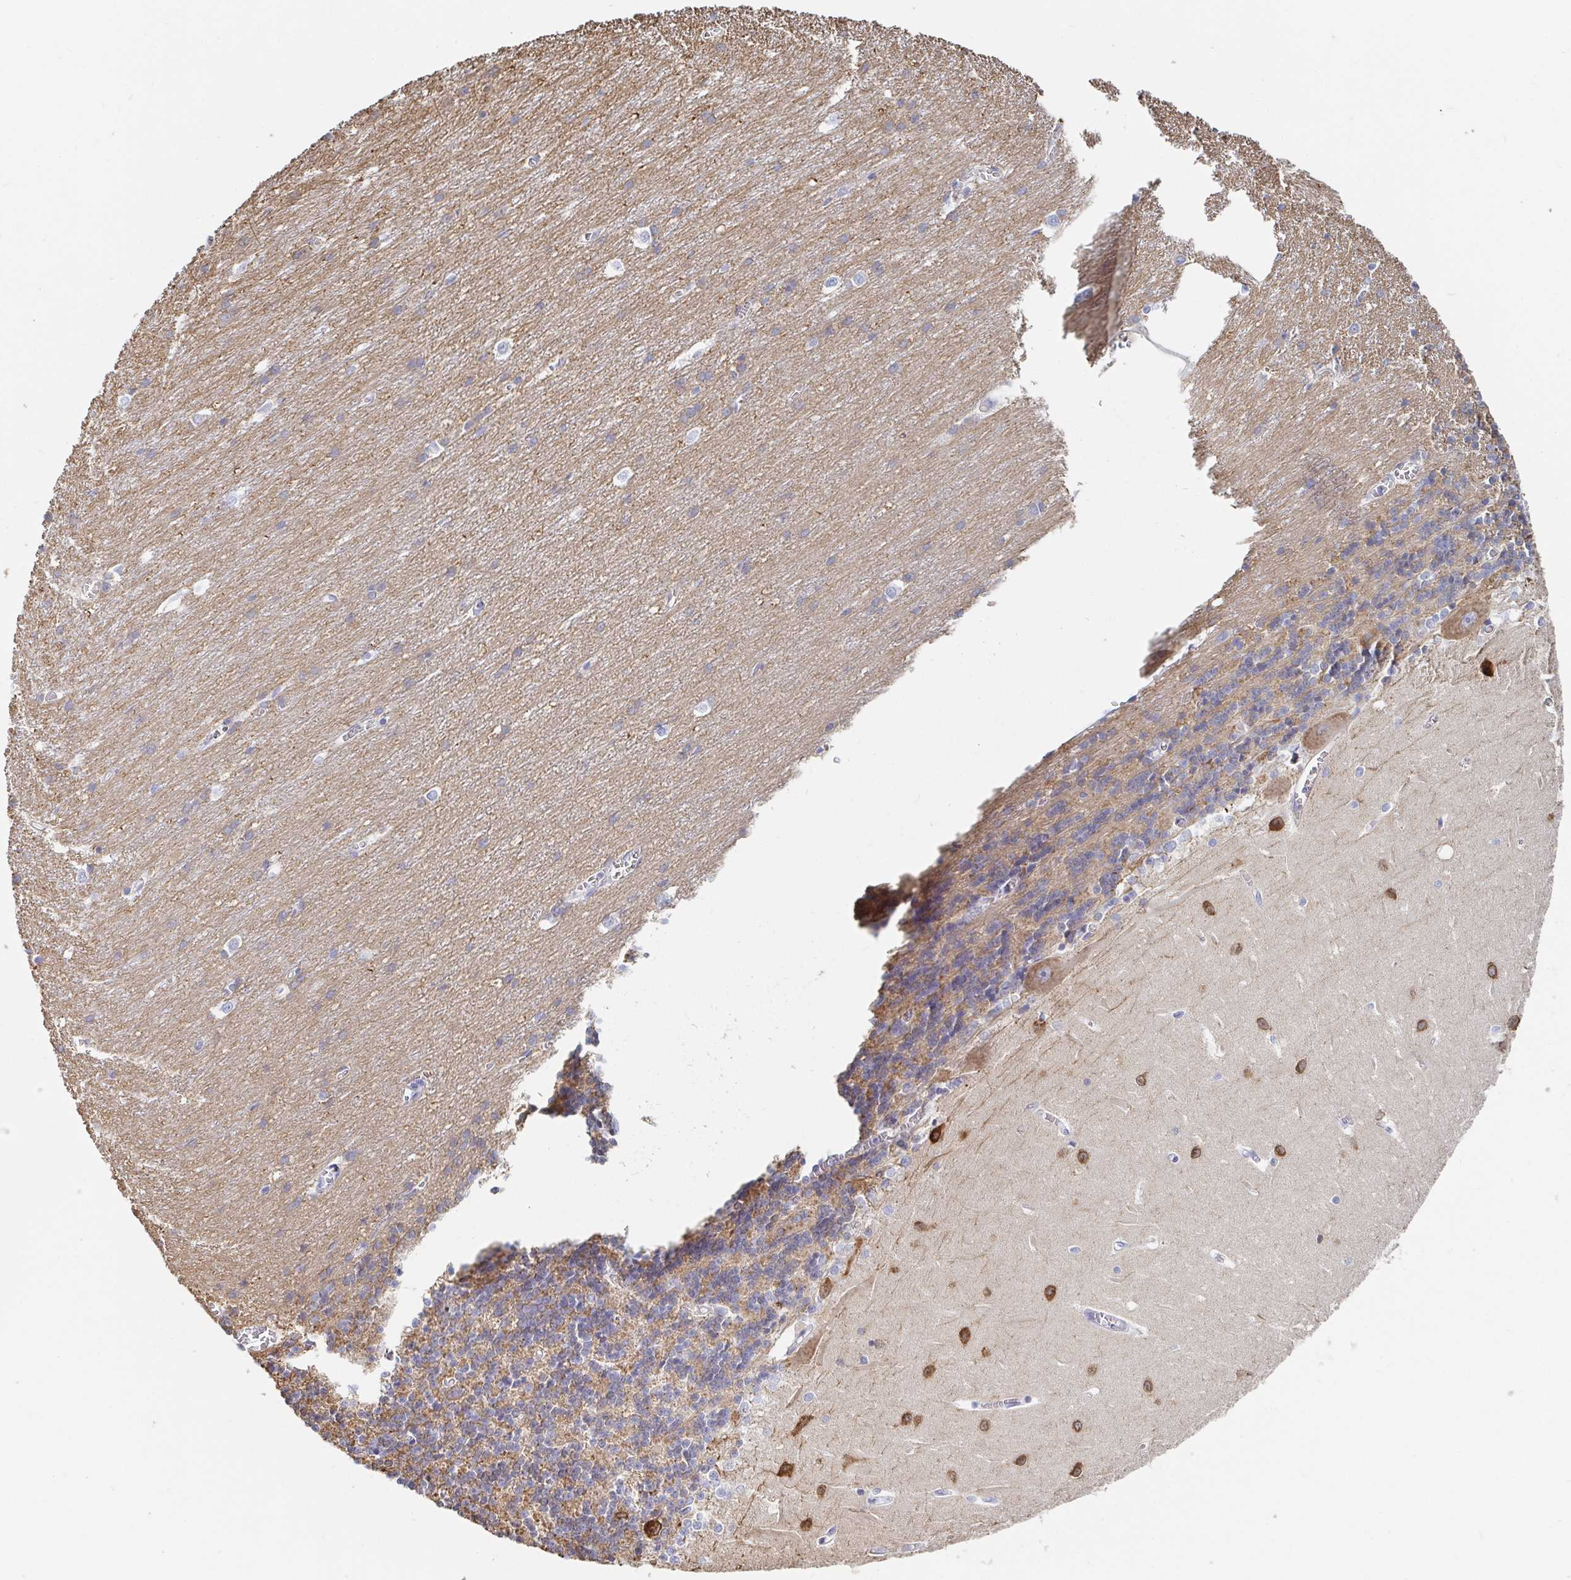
{"staining": {"intensity": "moderate", "quantity": "25%-75%", "location": "cytoplasmic/membranous"}, "tissue": "cerebellum", "cell_type": "Cells in granular layer", "image_type": "normal", "snomed": [{"axis": "morphology", "description": "Normal tissue, NOS"}, {"axis": "topography", "description": "Cerebellum"}], "caption": "The image exhibits immunohistochemical staining of normal cerebellum. There is moderate cytoplasmic/membranous staining is present in about 25%-75% of cells in granular layer. (DAB IHC with brightfield microscopy, high magnification).", "gene": "PACSIN1", "patient": {"sex": "male", "age": 37}}